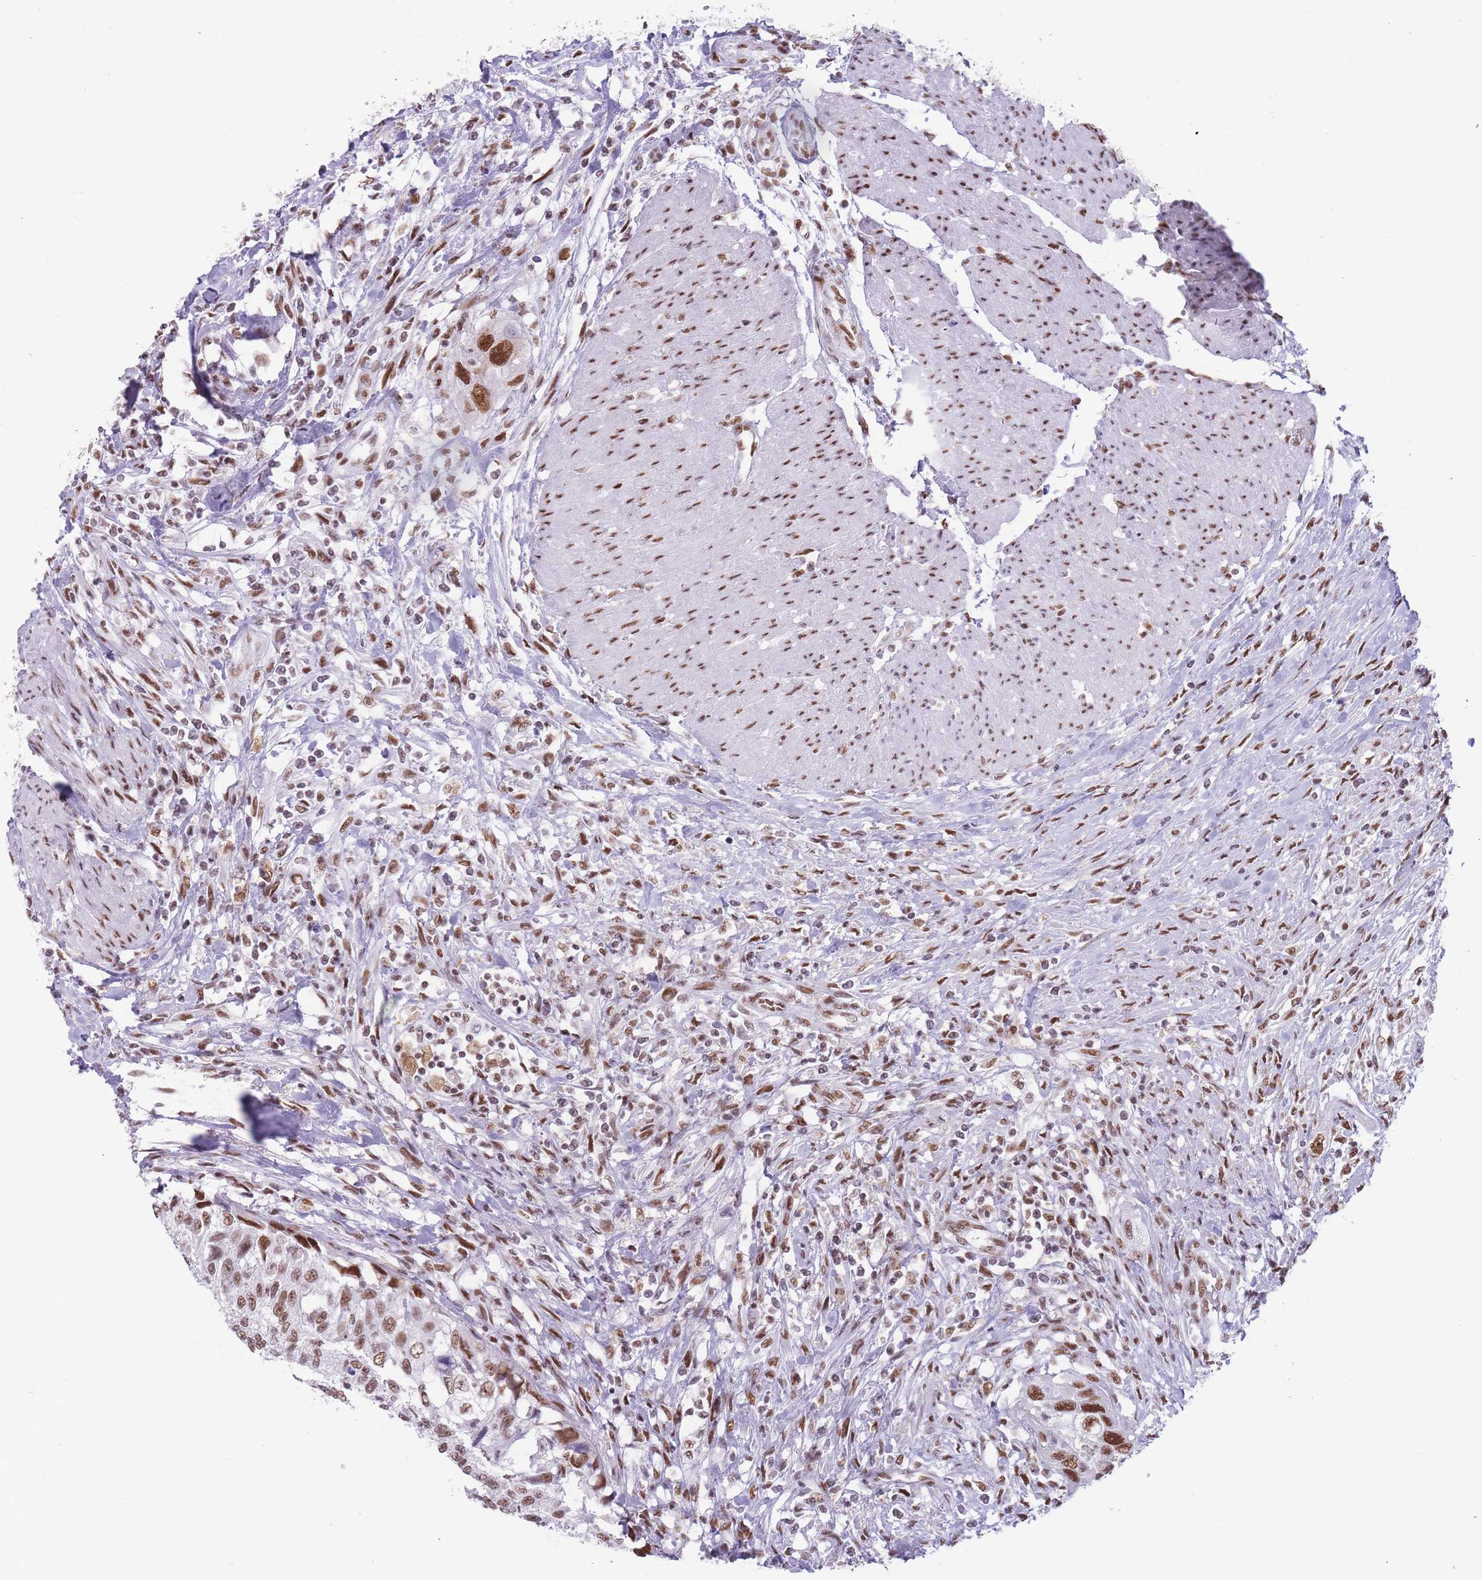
{"staining": {"intensity": "strong", "quantity": ">75%", "location": "nuclear"}, "tissue": "urothelial cancer", "cell_type": "Tumor cells", "image_type": "cancer", "snomed": [{"axis": "morphology", "description": "Urothelial carcinoma, High grade"}, {"axis": "topography", "description": "Urinary bladder"}], "caption": "Immunohistochemistry (DAB (3,3'-diaminobenzidine)) staining of urothelial carcinoma (high-grade) reveals strong nuclear protein expression in approximately >75% of tumor cells.", "gene": "HNRNPUL1", "patient": {"sex": "female", "age": 60}}